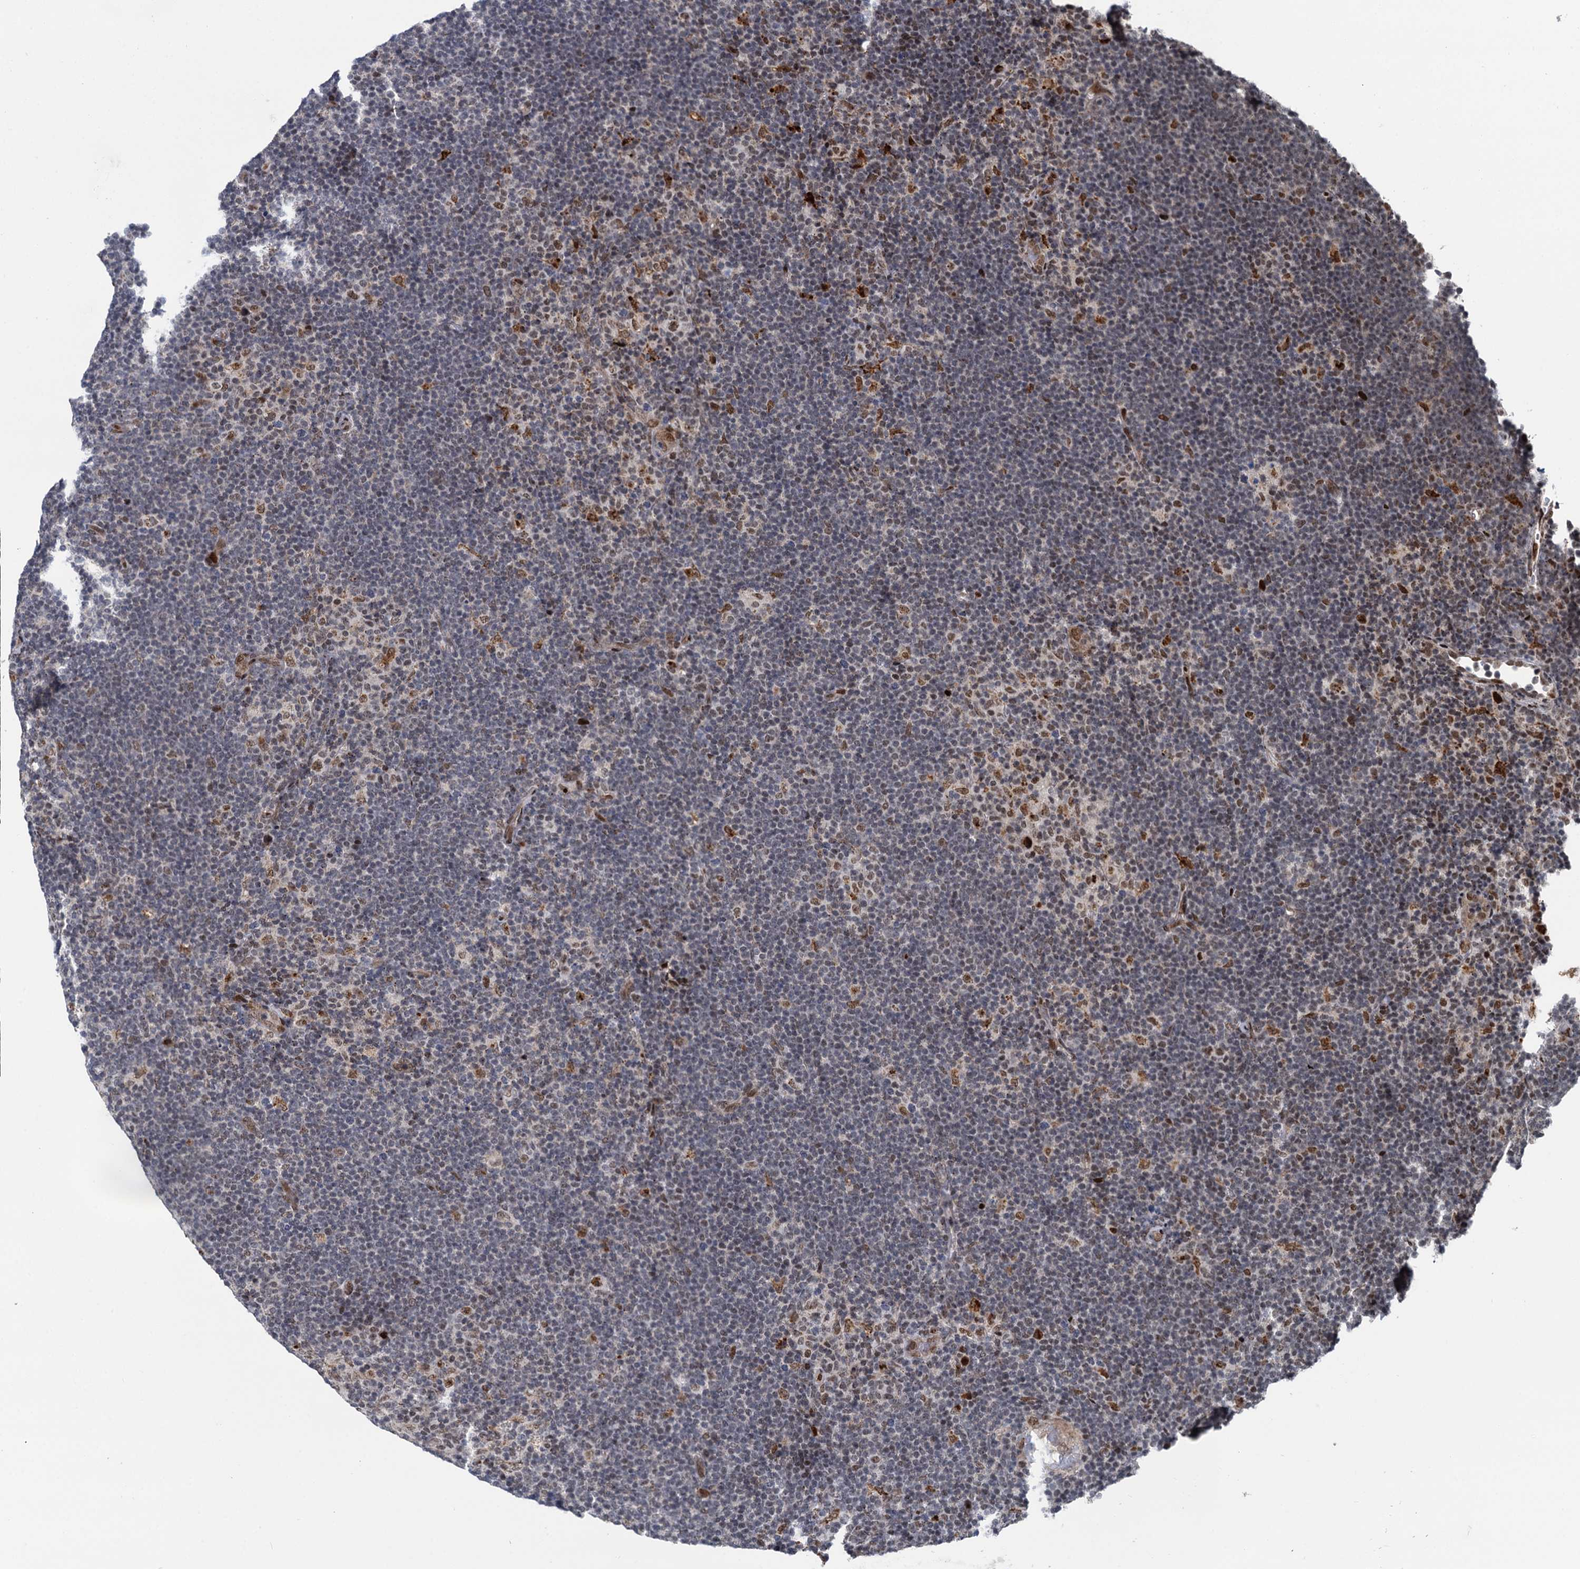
{"staining": {"intensity": "moderate", "quantity": ">75%", "location": "nuclear"}, "tissue": "lymphoma", "cell_type": "Tumor cells", "image_type": "cancer", "snomed": [{"axis": "morphology", "description": "Hodgkin's disease, NOS"}, {"axis": "topography", "description": "Lymph node"}], "caption": "An image of Hodgkin's disease stained for a protein reveals moderate nuclear brown staining in tumor cells.", "gene": "RUFY2", "patient": {"sex": "female", "age": 57}}